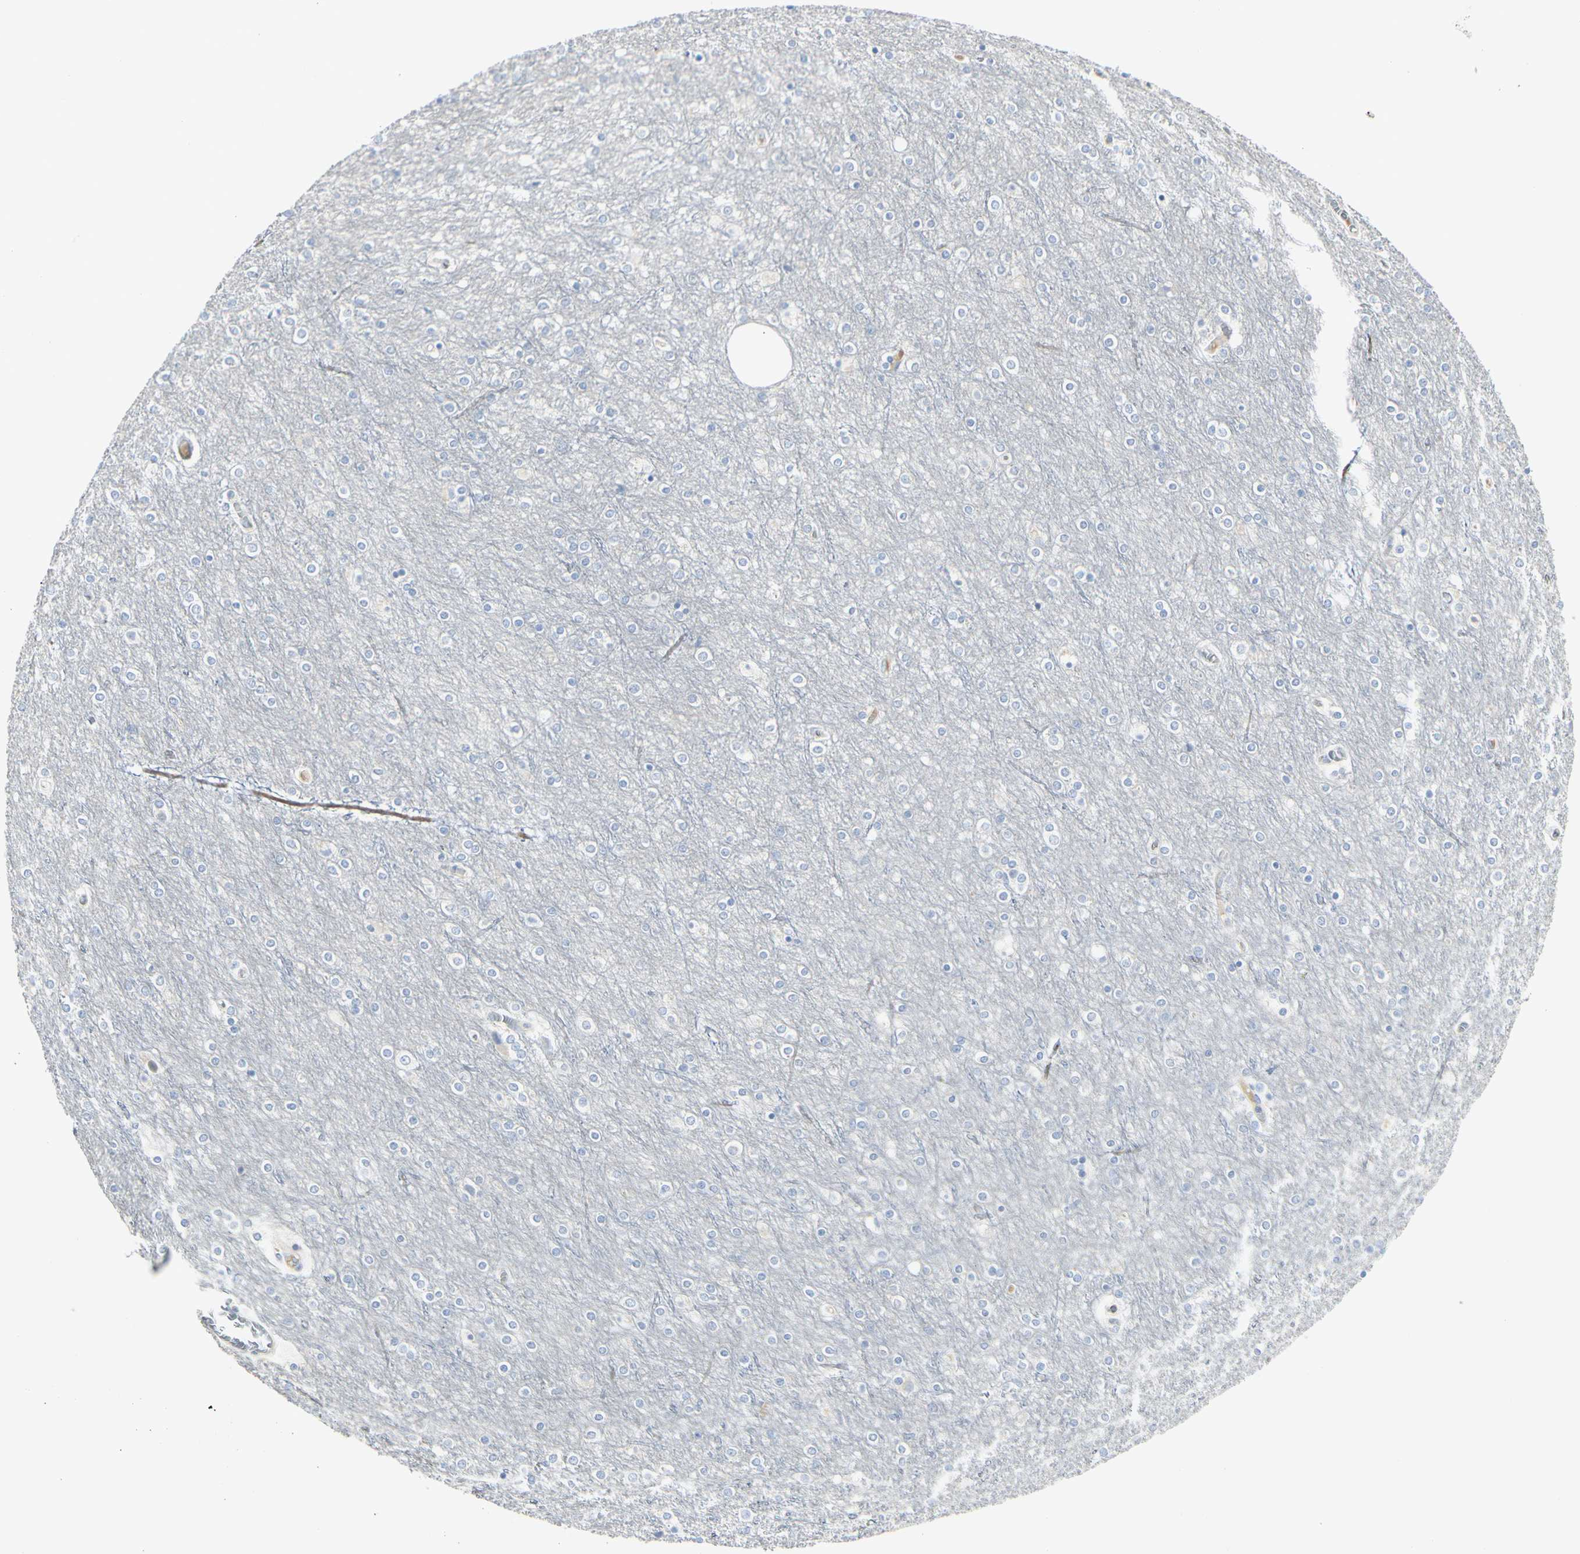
{"staining": {"intensity": "weak", "quantity": "25%-75%", "location": "cytoplasmic/membranous"}, "tissue": "cerebral cortex", "cell_type": "Endothelial cells", "image_type": "normal", "snomed": [{"axis": "morphology", "description": "Normal tissue, NOS"}, {"axis": "topography", "description": "Cerebral cortex"}], "caption": "Immunohistochemistry micrograph of unremarkable cerebral cortex stained for a protein (brown), which displays low levels of weak cytoplasmic/membranous positivity in about 25%-75% of endothelial cells.", "gene": "NFKB2", "patient": {"sex": "female", "age": 54}}